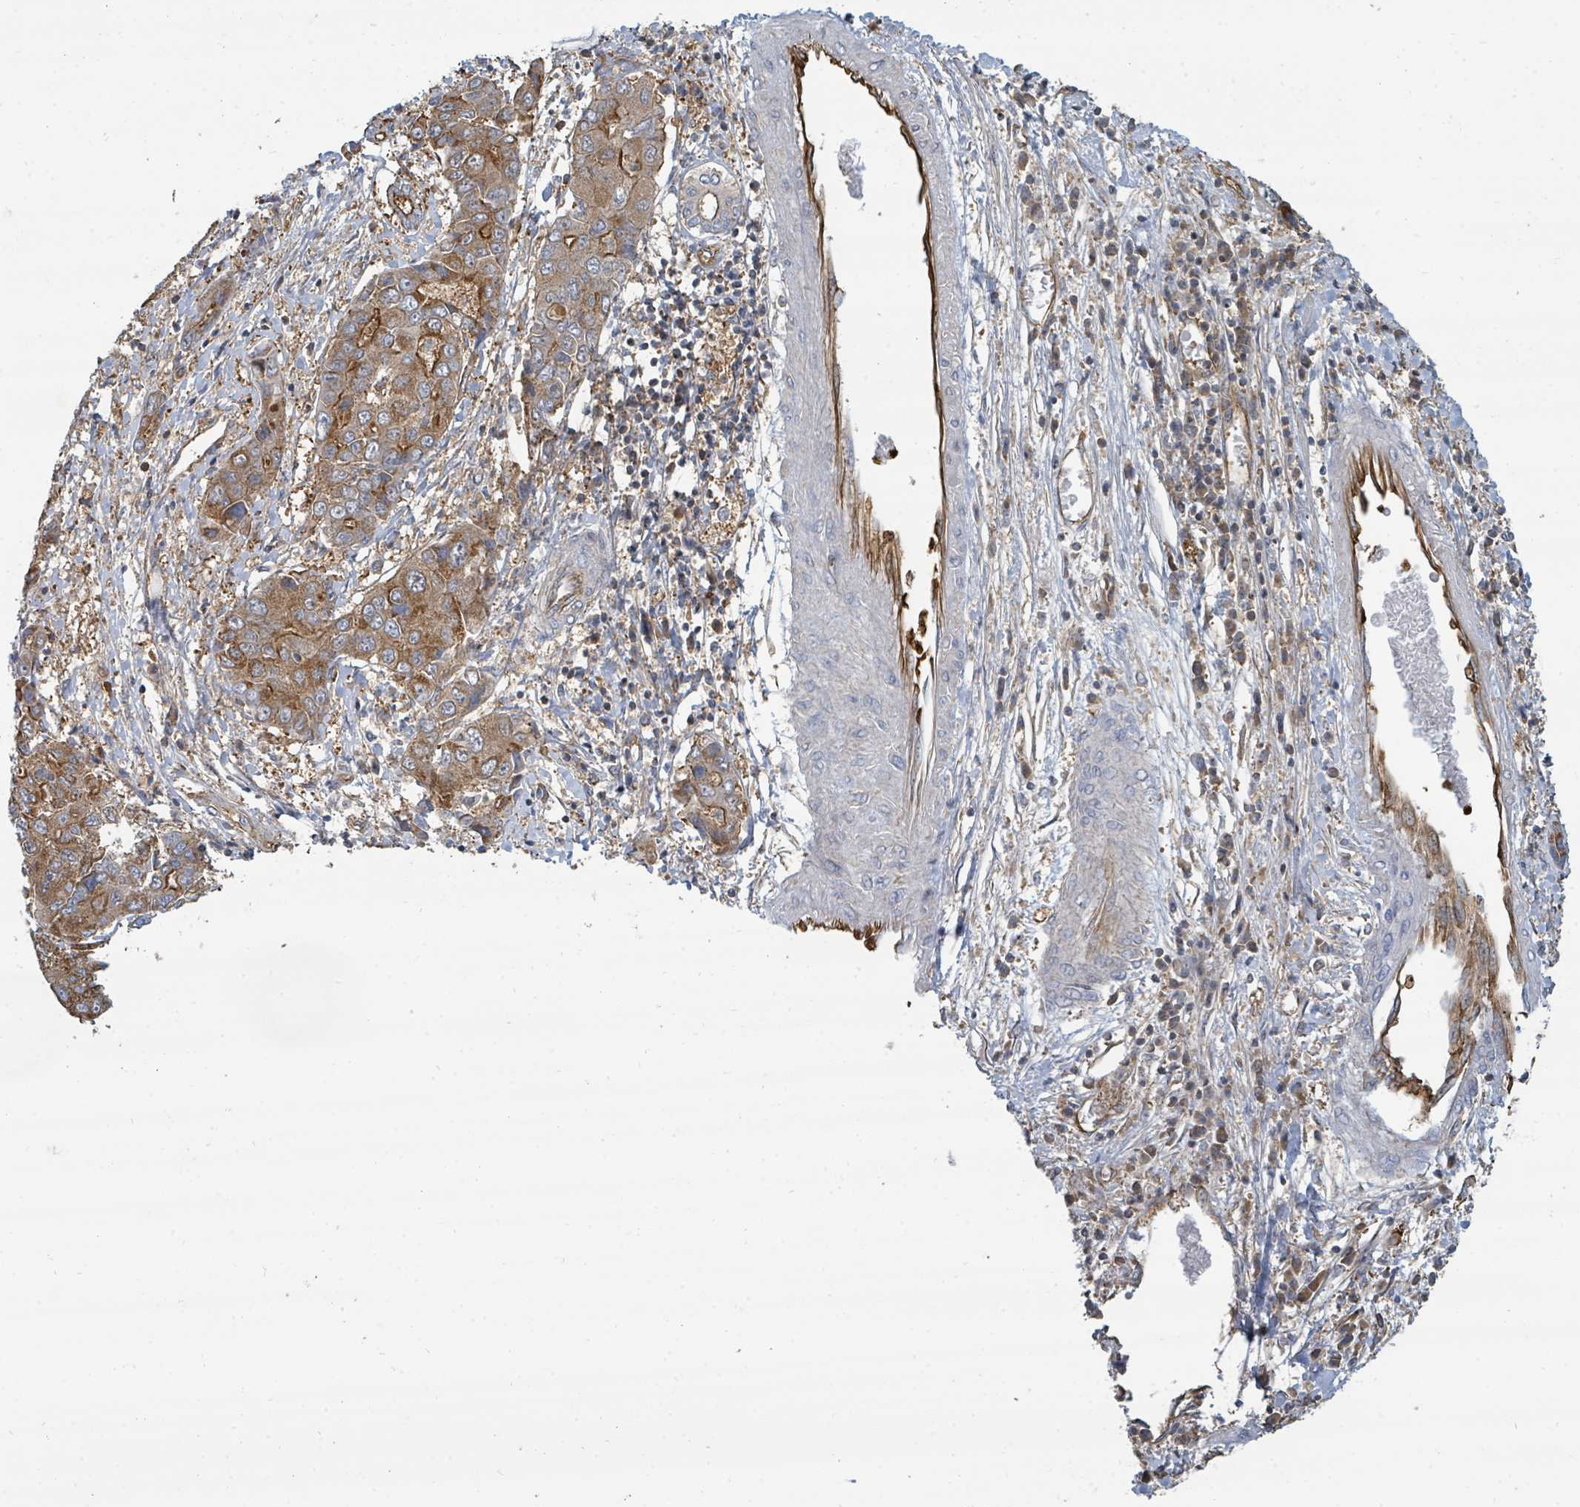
{"staining": {"intensity": "moderate", "quantity": ">75%", "location": "cytoplasmic/membranous"}, "tissue": "liver cancer", "cell_type": "Tumor cells", "image_type": "cancer", "snomed": [{"axis": "morphology", "description": "Cholangiocarcinoma"}, {"axis": "topography", "description": "Liver"}], "caption": "Protein analysis of liver cholangiocarcinoma tissue shows moderate cytoplasmic/membranous staining in approximately >75% of tumor cells.", "gene": "BOLA2B", "patient": {"sex": "male", "age": 67}}